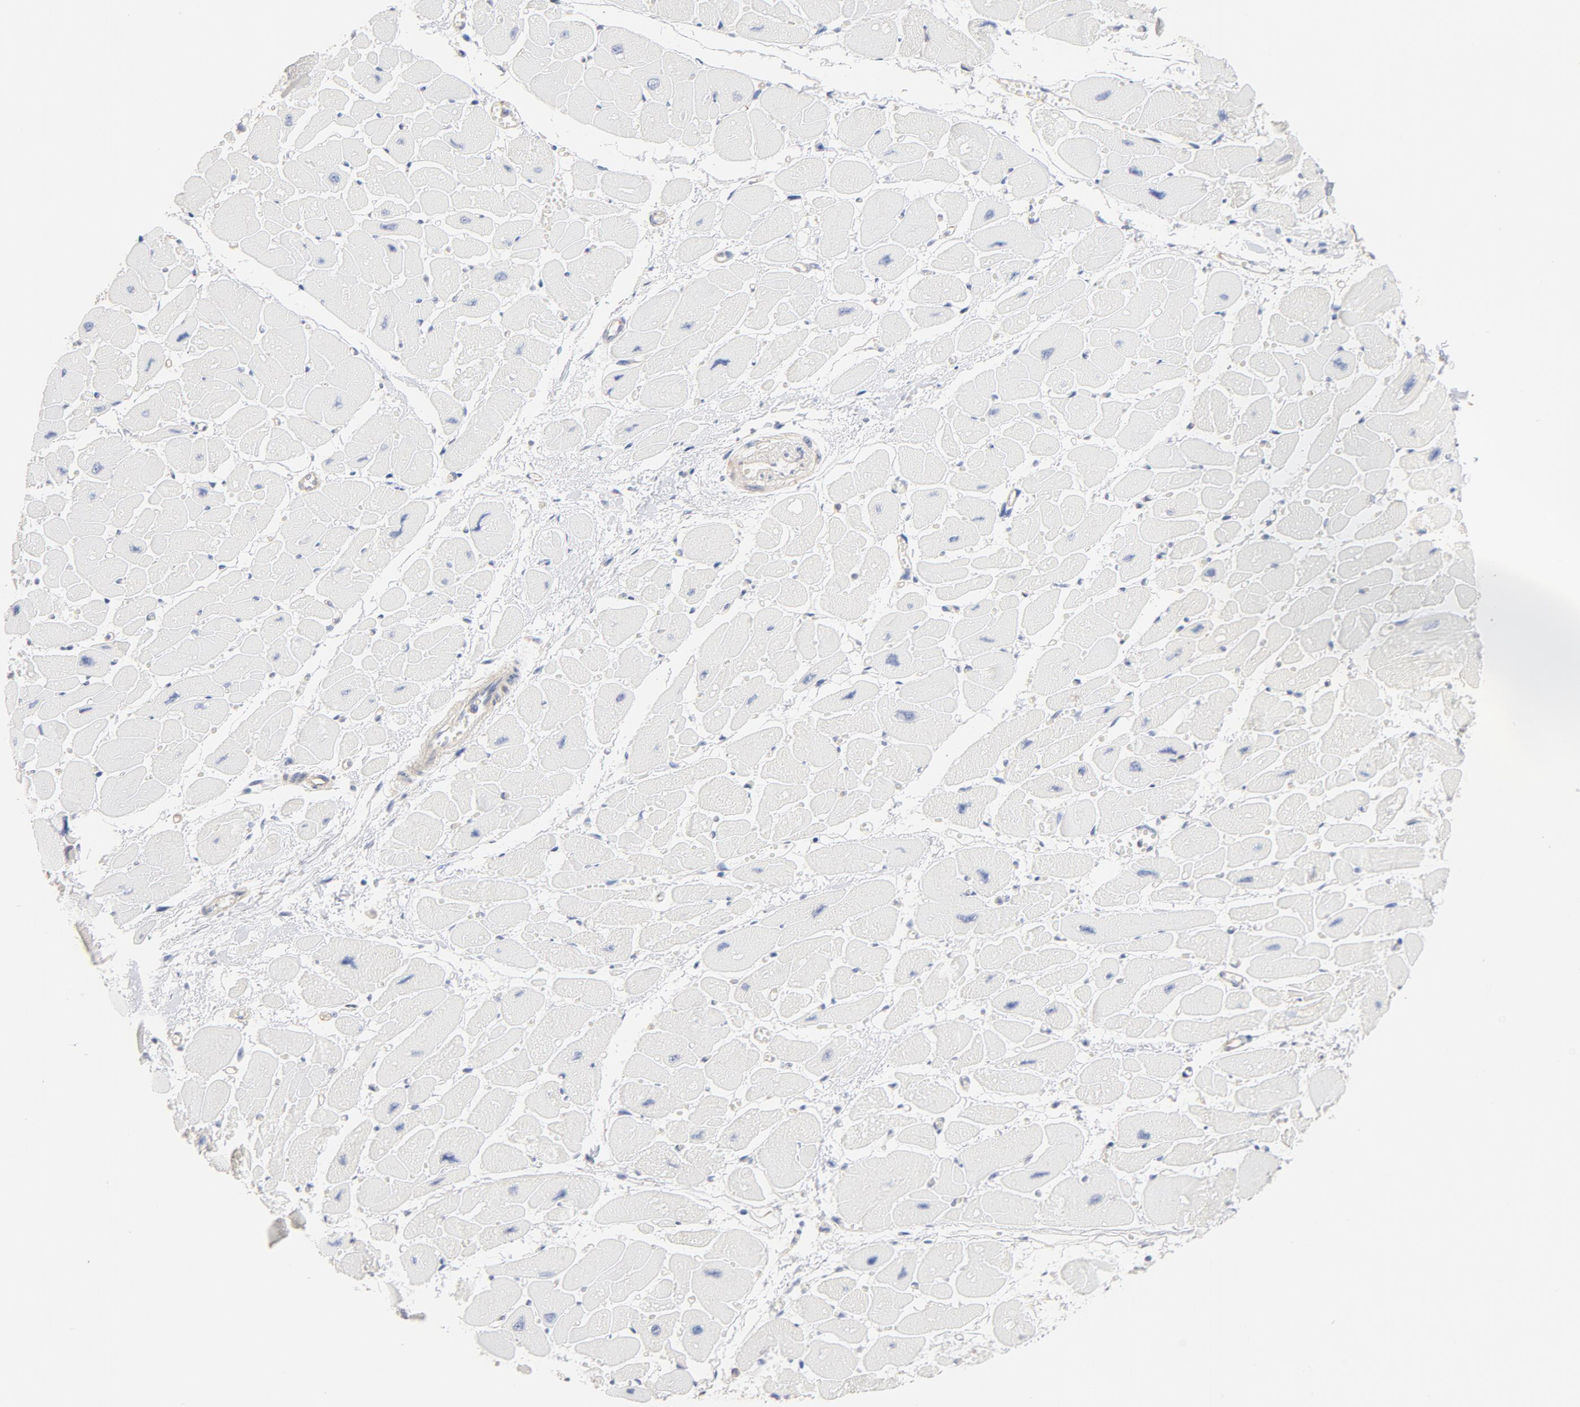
{"staining": {"intensity": "negative", "quantity": "none", "location": "none"}, "tissue": "heart muscle", "cell_type": "Cardiomyocytes", "image_type": "normal", "snomed": [{"axis": "morphology", "description": "Normal tissue, NOS"}, {"axis": "topography", "description": "Heart"}], "caption": "Image shows no protein positivity in cardiomyocytes of benign heart muscle.", "gene": "STRN3", "patient": {"sex": "female", "age": 54}}